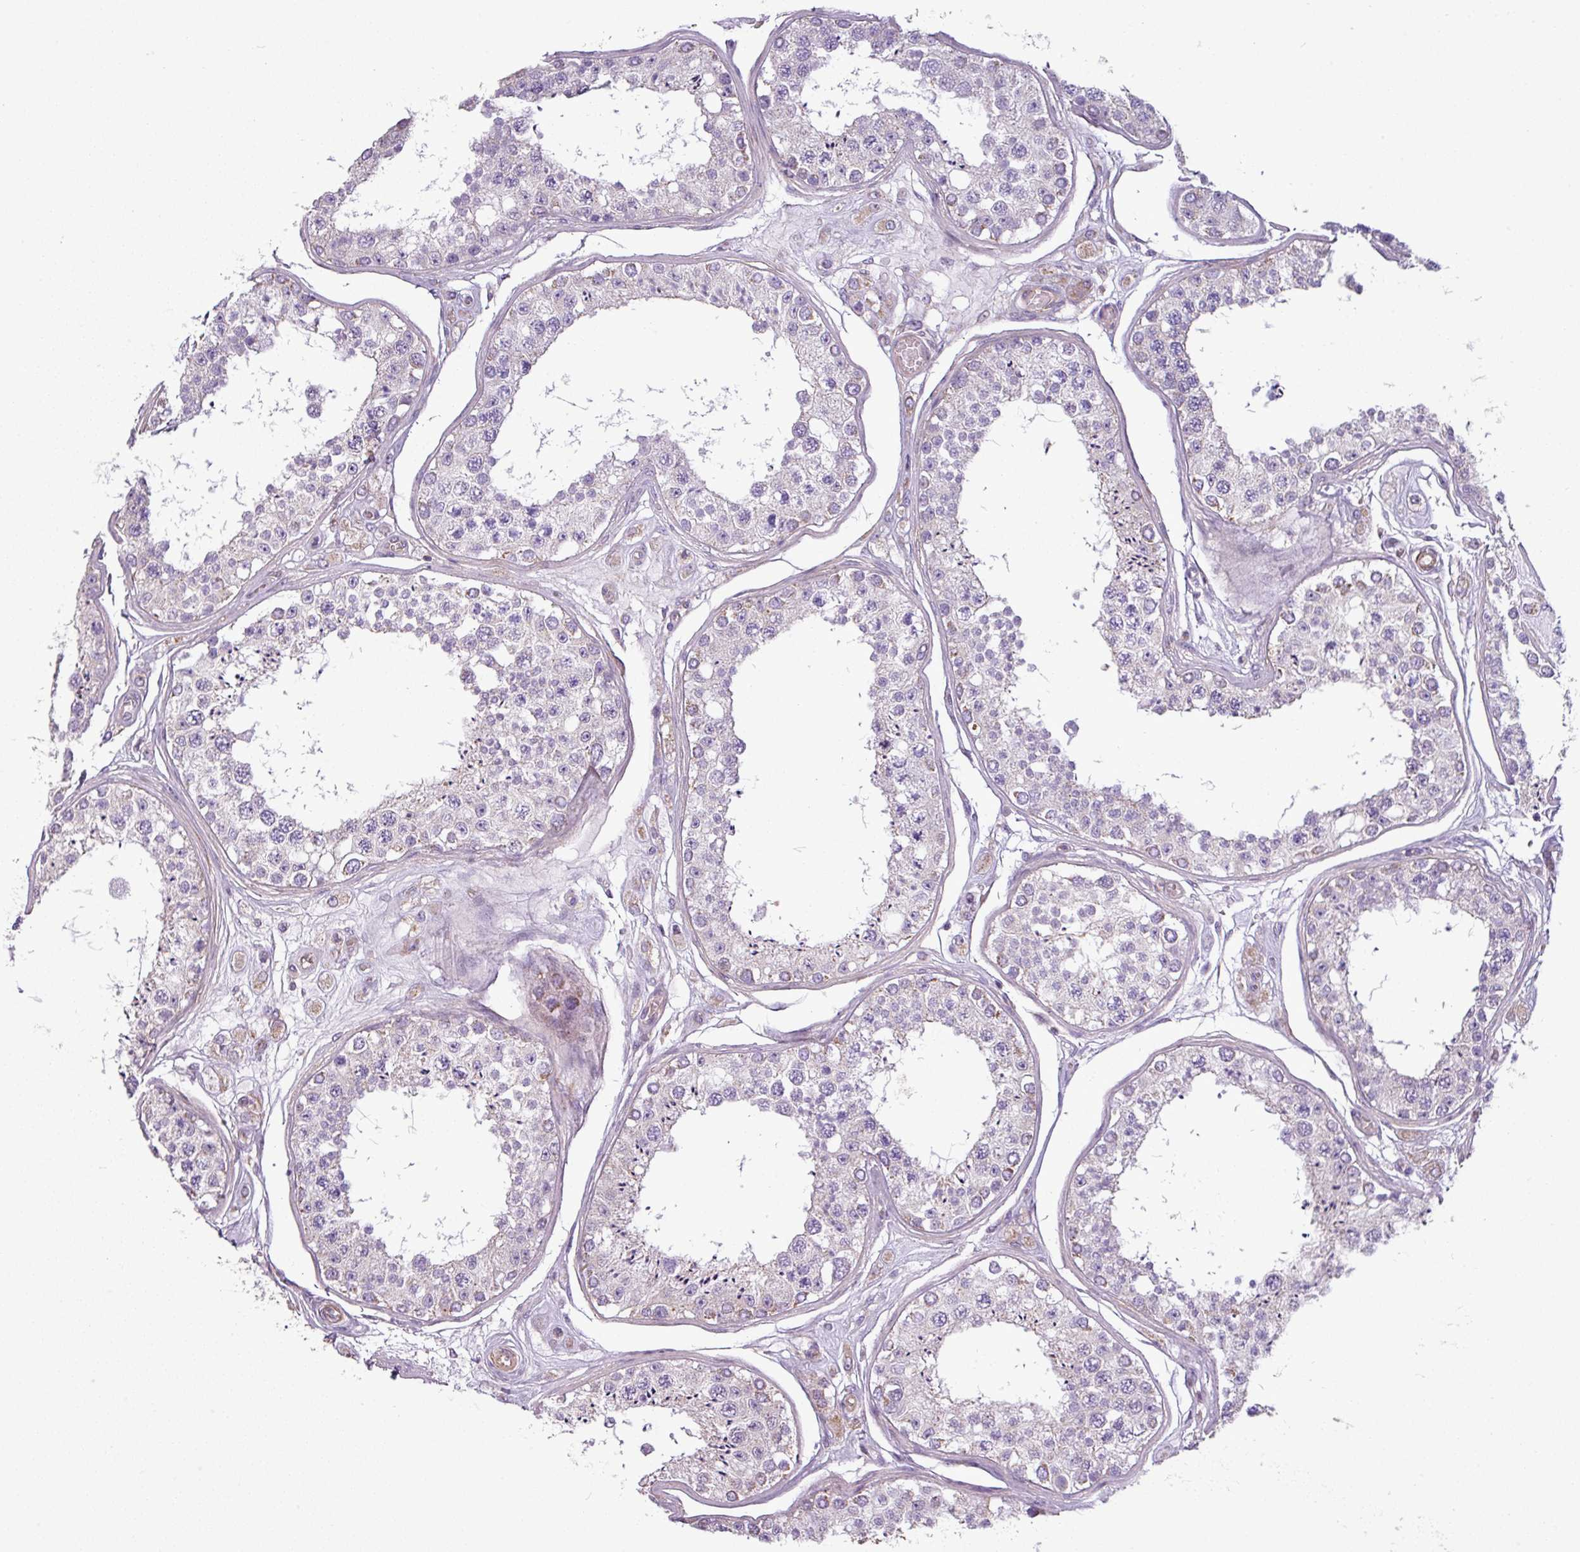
{"staining": {"intensity": "negative", "quantity": "none", "location": "none"}, "tissue": "testis", "cell_type": "Cells in seminiferous ducts", "image_type": "normal", "snomed": [{"axis": "morphology", "description": "Normal tissue, NOS"}, {"axis": "topography", "description": "Testis"}], "caption": "Immunohistochemistry (IHC) image of benign testis stained for a protein (brown), which shows no staining in cells in seminiferous ducts.", "gene": "BTN2A2", "patient": {"sex": "male", "age": 25}}